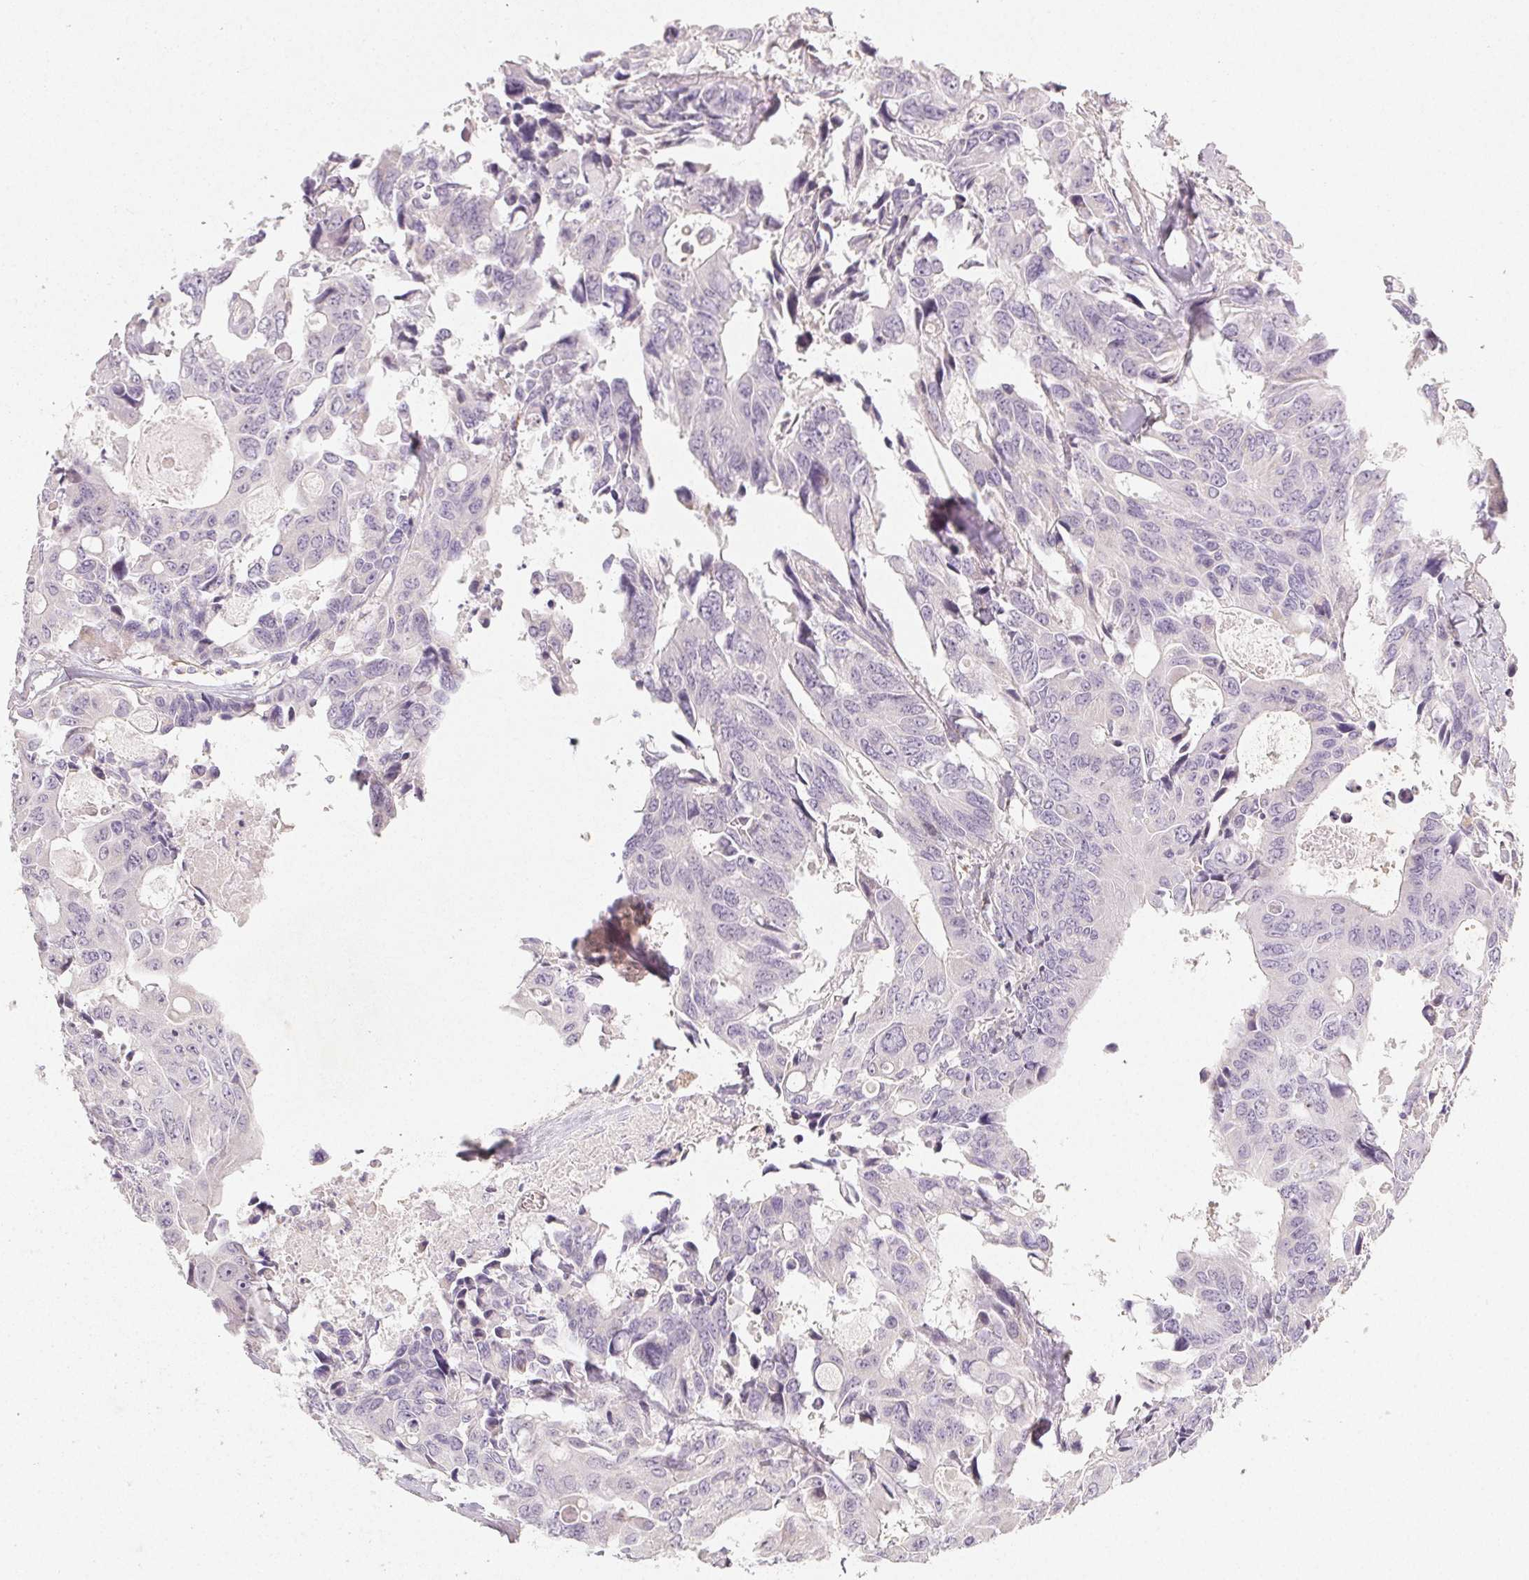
{"staining": {"intensity": "negative", "quantity": "none", "location": "none"}, "tissue": "colorectal cancer", "cell_type": "Tumor cells", "image_type": "cancer", "snomed": [{"axis": "morphology", "description": "Adenocarcinoma, NOS"}, {"axis": "topography", "description": "Rectum"}], "caption": "DAB immunohistochemical staining of human colorectal adenocarcinoma exhibits no significant expression in tumor cells.", "gene": "LRRC23", "patient": {"sex": "male", "age": 76}}